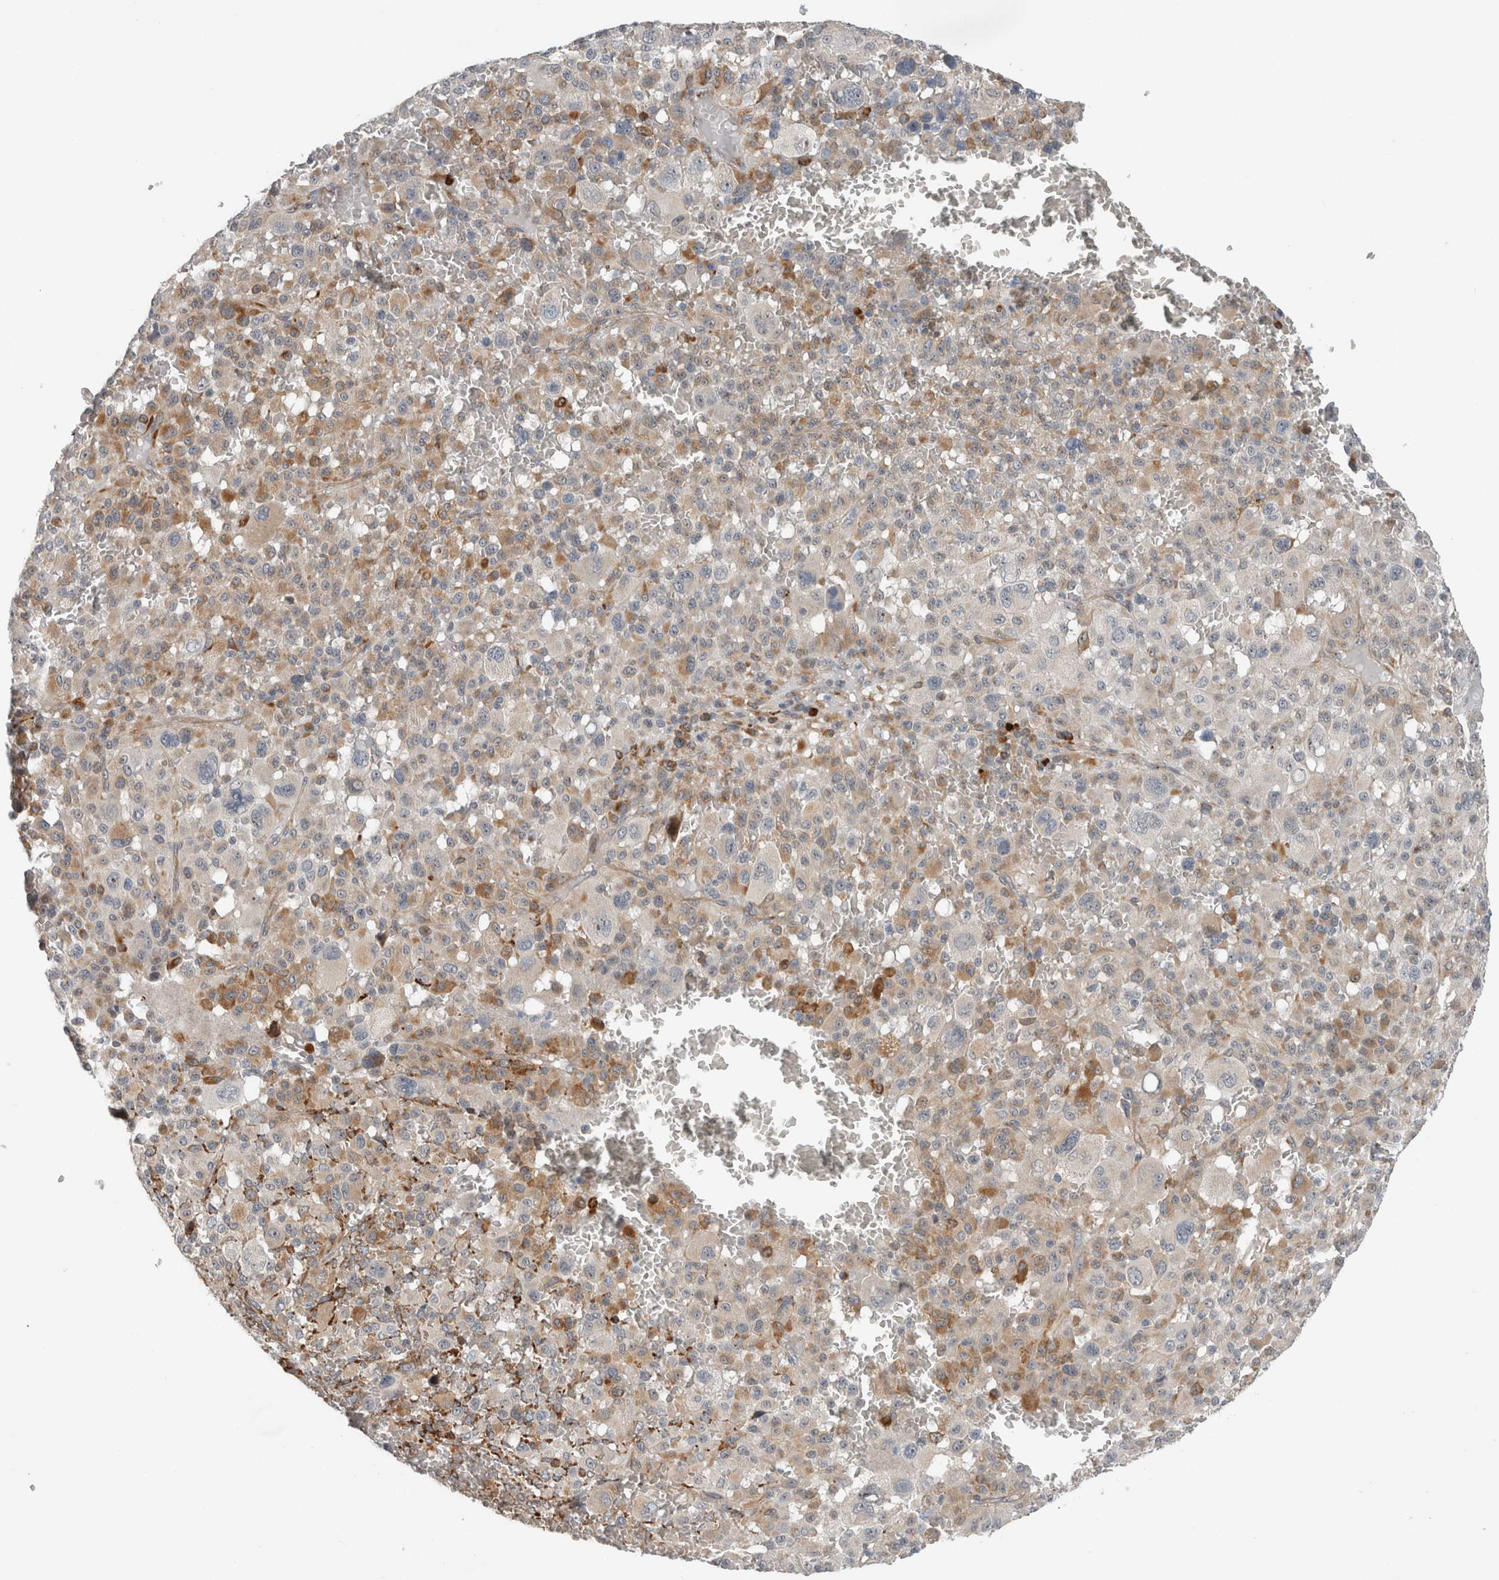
{"staining": {"intensity": "negative", "quantity": "none", "location": "none"}, "tissue": "melanoma", "cell_type": "Tumor cells", "image_type": "cancer", "snomed": [{"axis": "morphology", "description": "Malignant melanoma, Metastatic site"}, {"axis": "topography", "description": "Skin"}], "caption": "Tumor cells are negative for brown protein staining in malignant melanoma (metastatic site). (Brightfield microscopy of DAB (3,3'-diaminobenzidine) IHC at high magnification).", "gene": "USP25", "patient": {"sex": "female", "age": 74}}